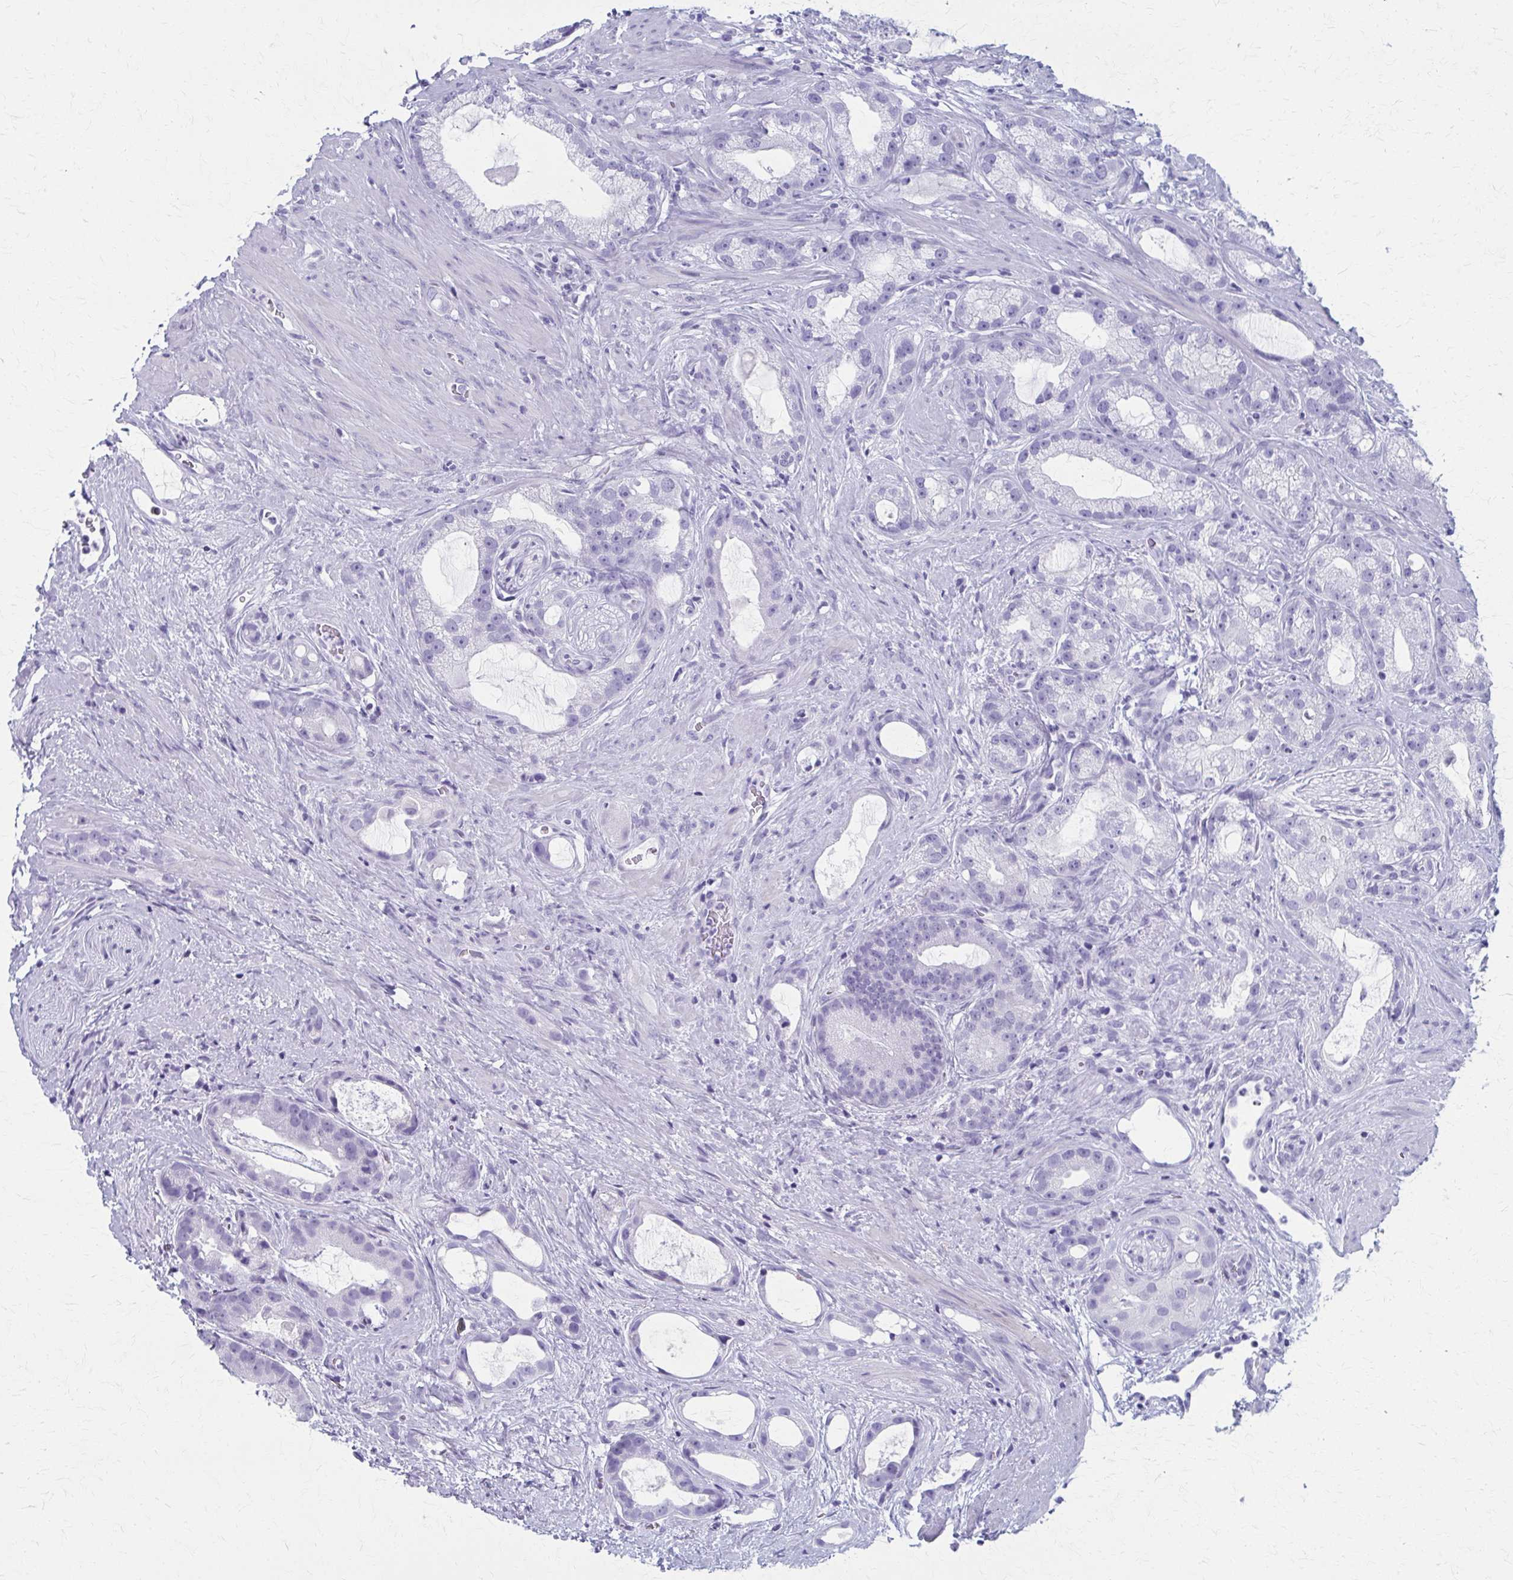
{"staining": {"intensity": "negative", "quantity": "none", "location": "none"}, "tissue": "prostate cancer", "cell_type": "Tumor cells", "image_type": "cancer", "snomed": [{"axis": "morphology", "description": "Adenocarcinoma, High grade"}, {"axis": "topography", "description": "Prostate"}], "caption": "The photomicrograph shows no significant positivity in tumor cells of adenocarcinoma (high-grade) (prostate).", "gene": "CELF5", "patient": {"sex": "male", "age": 65}}